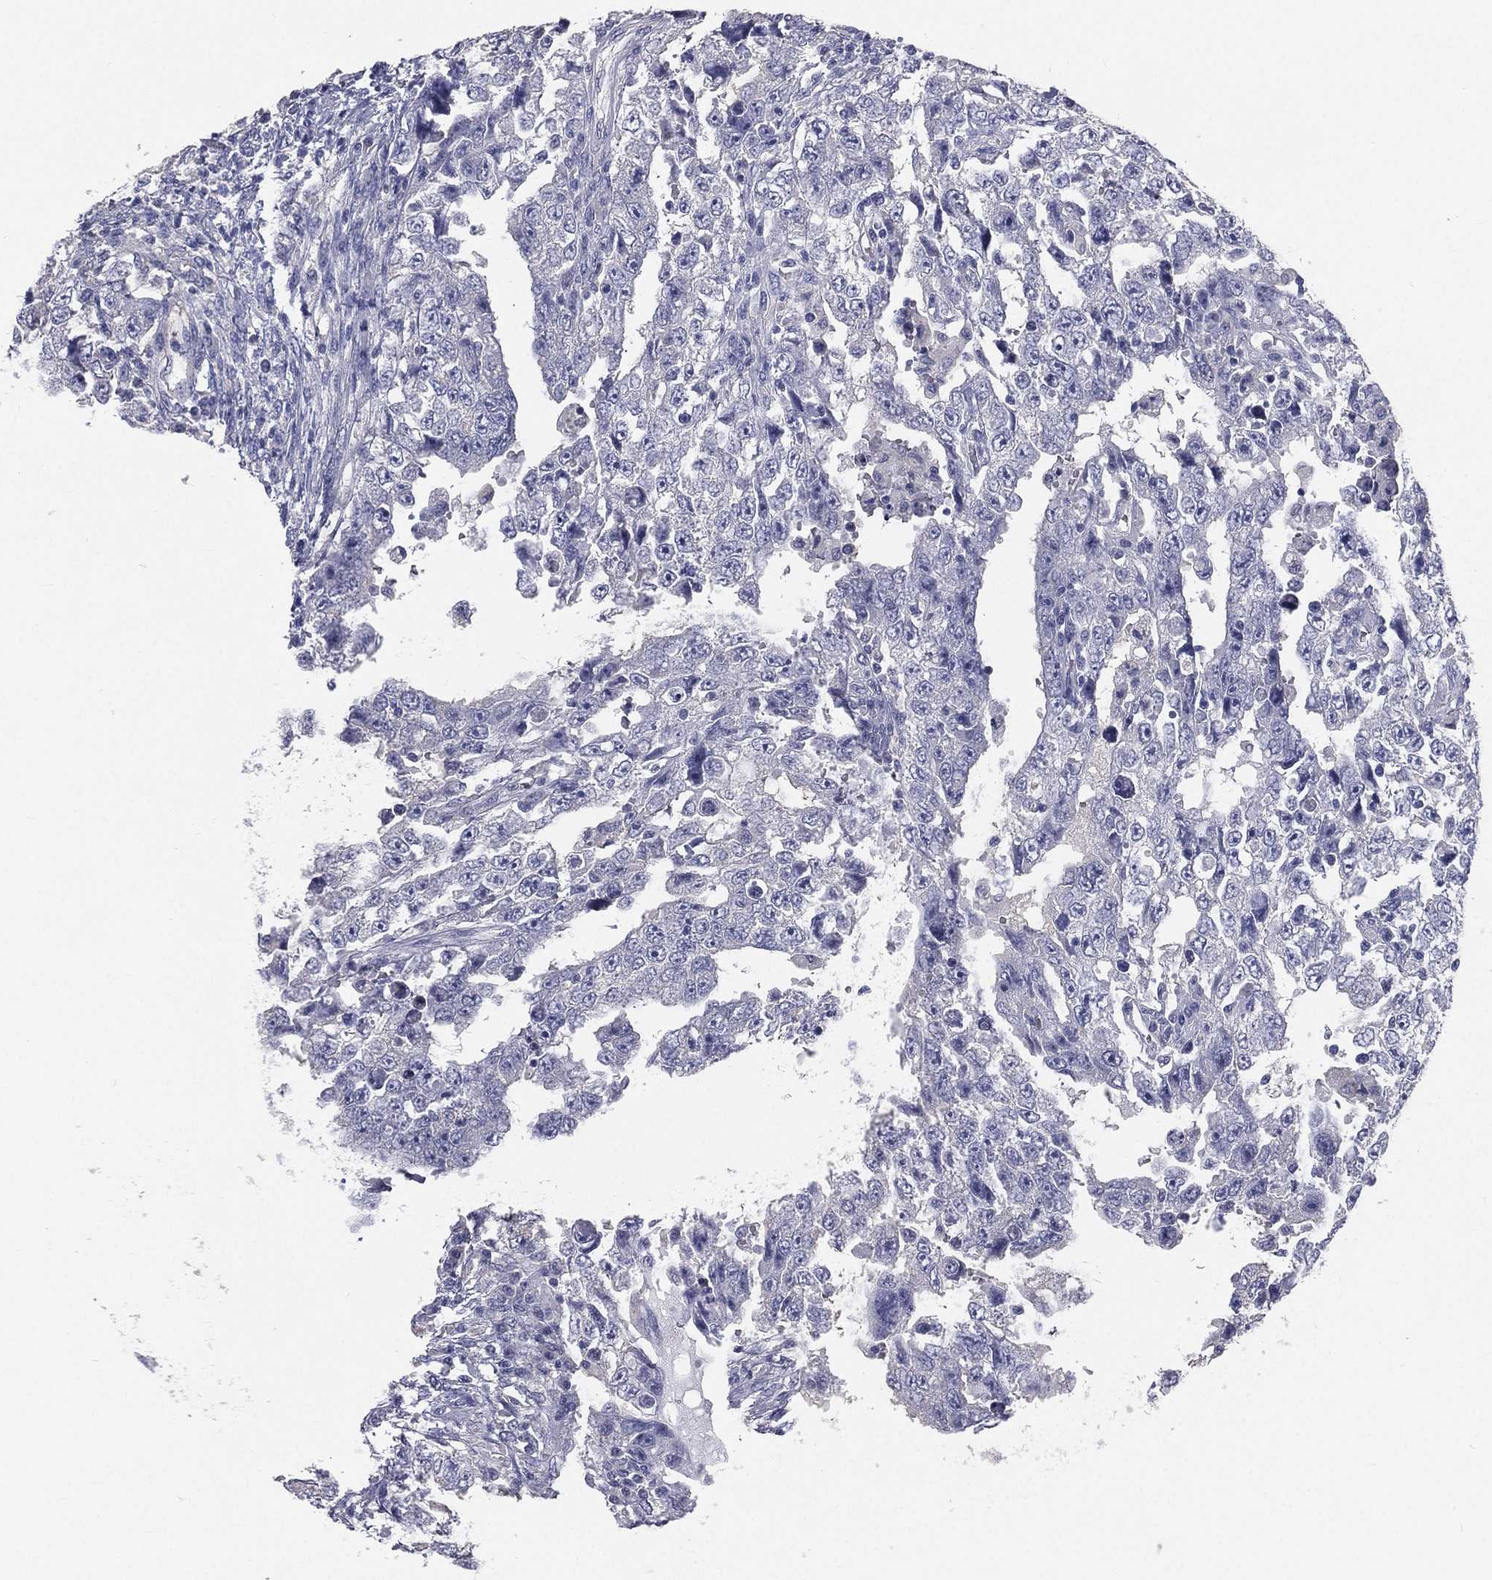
{"staining": {"intensity": "negative", "quantity": "none", "location": "none"}, "tissue": "testis cancer", "cell_type": "Tumor cells", "image_type": "cancer", "snomed": [{"axis": "morphology", "description": "Carcinoma, Embryonal, NOS"}, {"axis": "topography", "description": "Testis"}], "caption": "High magnification brightfield microscopy of testis cancer (embryonal carcinoma) stained with DAB (3,3'-diaminobenzidine) (brown) and counterstained with hematoxylin (blue): tumor cells show no significant staining. (DAB immunohistochemistry visualized using brightfield microscopy, high magnification).", "gene": "MUC13", "patient": {"sex": "male", "age": 26}}